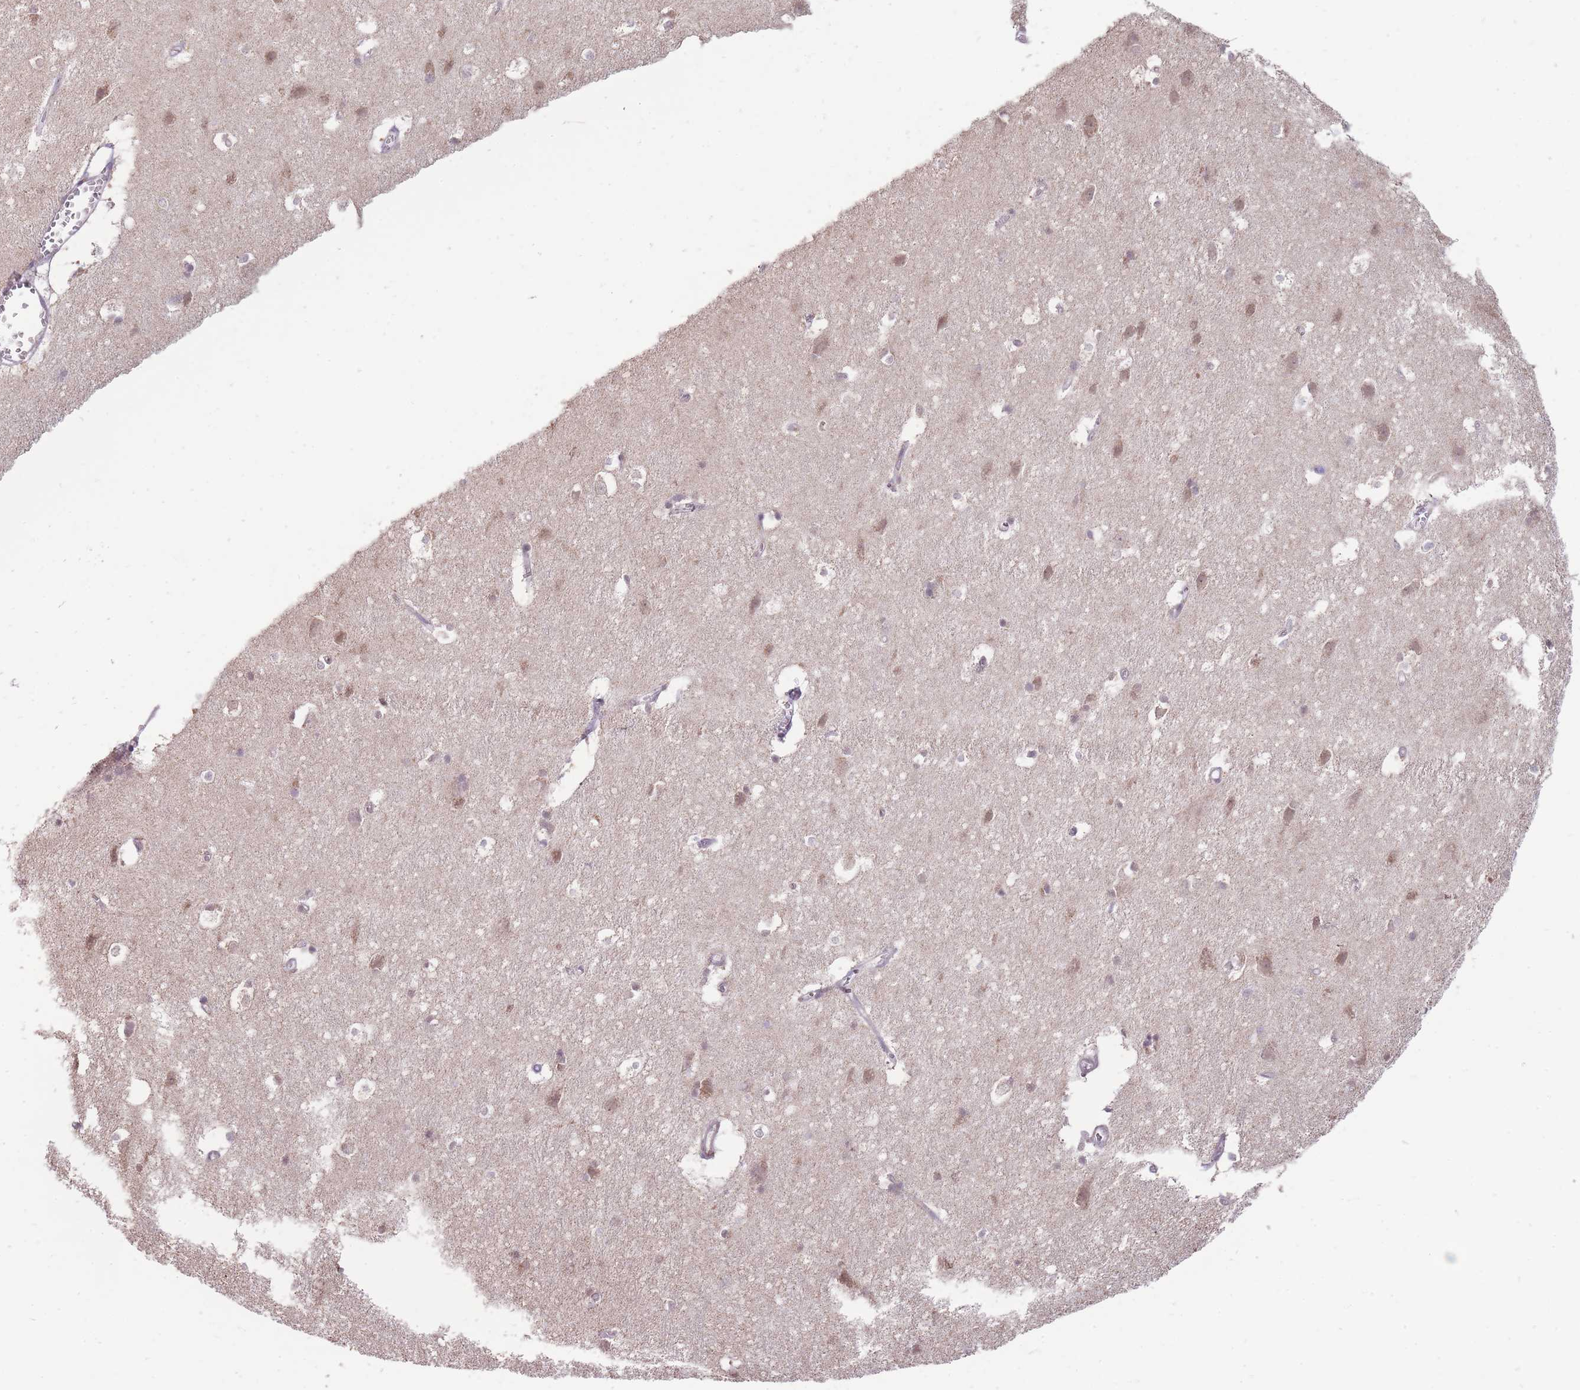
{"staining": {"intensity": "negative", "quantity": "none", "location": "none"}, "tissue": "cerebral cortex", "cell_type": "Endothelial cells", "image_type": "normal", "snomed": [{"axis": "morphology", "description": "Normal tissue, NOS"}, {"axis": "topography", "description": "Cerebral cortex"}], "caption": "Immunohistochemistry of normal cerebral cortex demonstrates no expression in endothelial cells. (Stains: DAB immunohistochemistry (IHC) with hematoxylin counter stain, Microscopy: brightfield microscopy at high magnification).", "gene": "NELL1", "patient": {"sex": "male", "age": 54}}